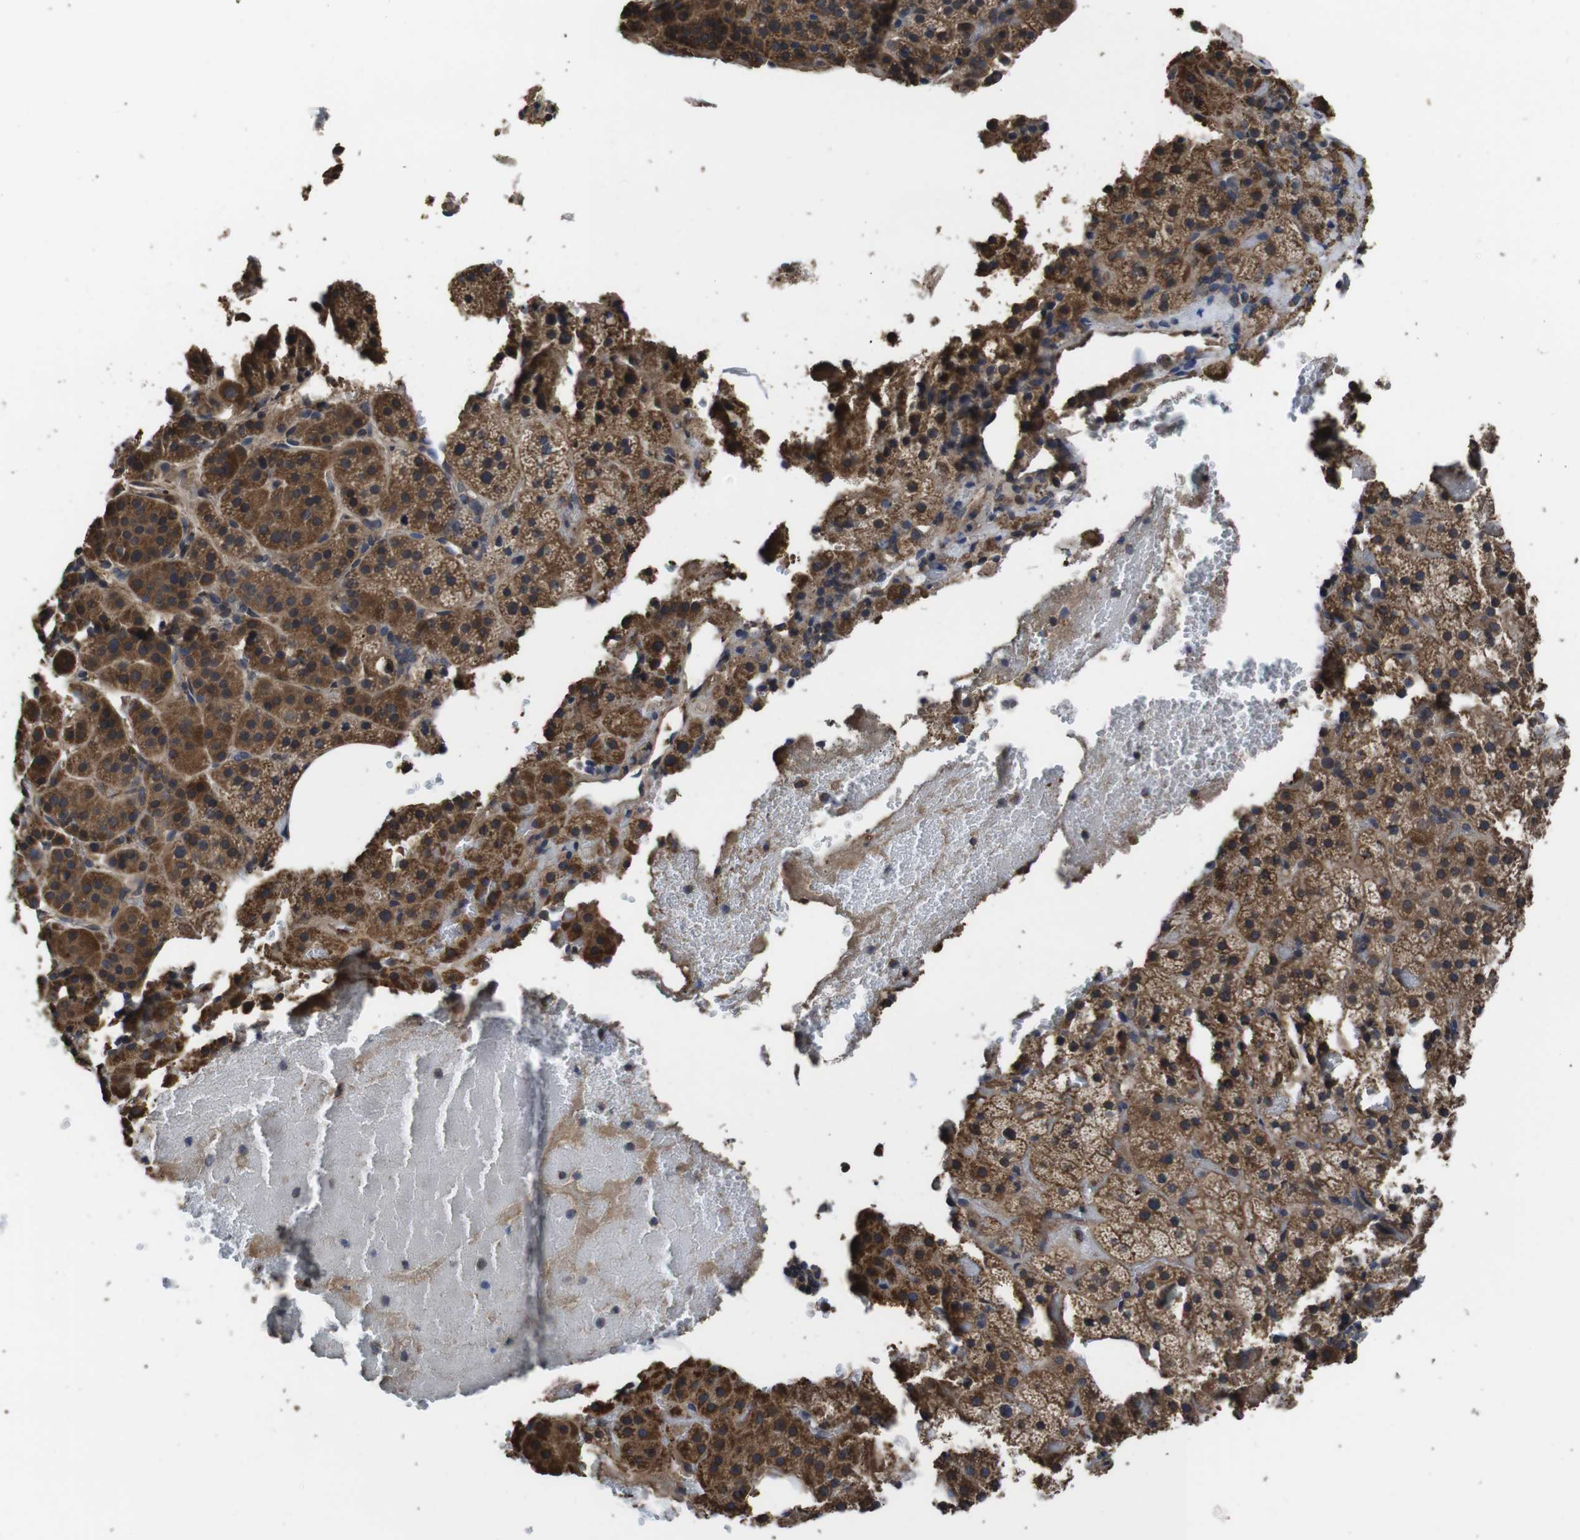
{"staining": {"intensity": "moderate", "quantity": ">75%", "location": "cytoplasmic/membranous"}, "tissue": "adrenal gland", "cell_type": "Glandular cells", "image_type": "normal", "snomed": [{"axis": "morphology", "description": "Normal tissue, NOS"}, {"axis": "topography", "description": "Adrenal gland"}], "caption": "A brown stain highlights moderate cytoplasmic/membranous staining of a protein in glandular cells of benign human adrenal gland. The protein of interest is shown in brown color, while the nuclei are stained blue.", "gene": "CXCL11", "patient": {"sex": "female", "age": 59}}